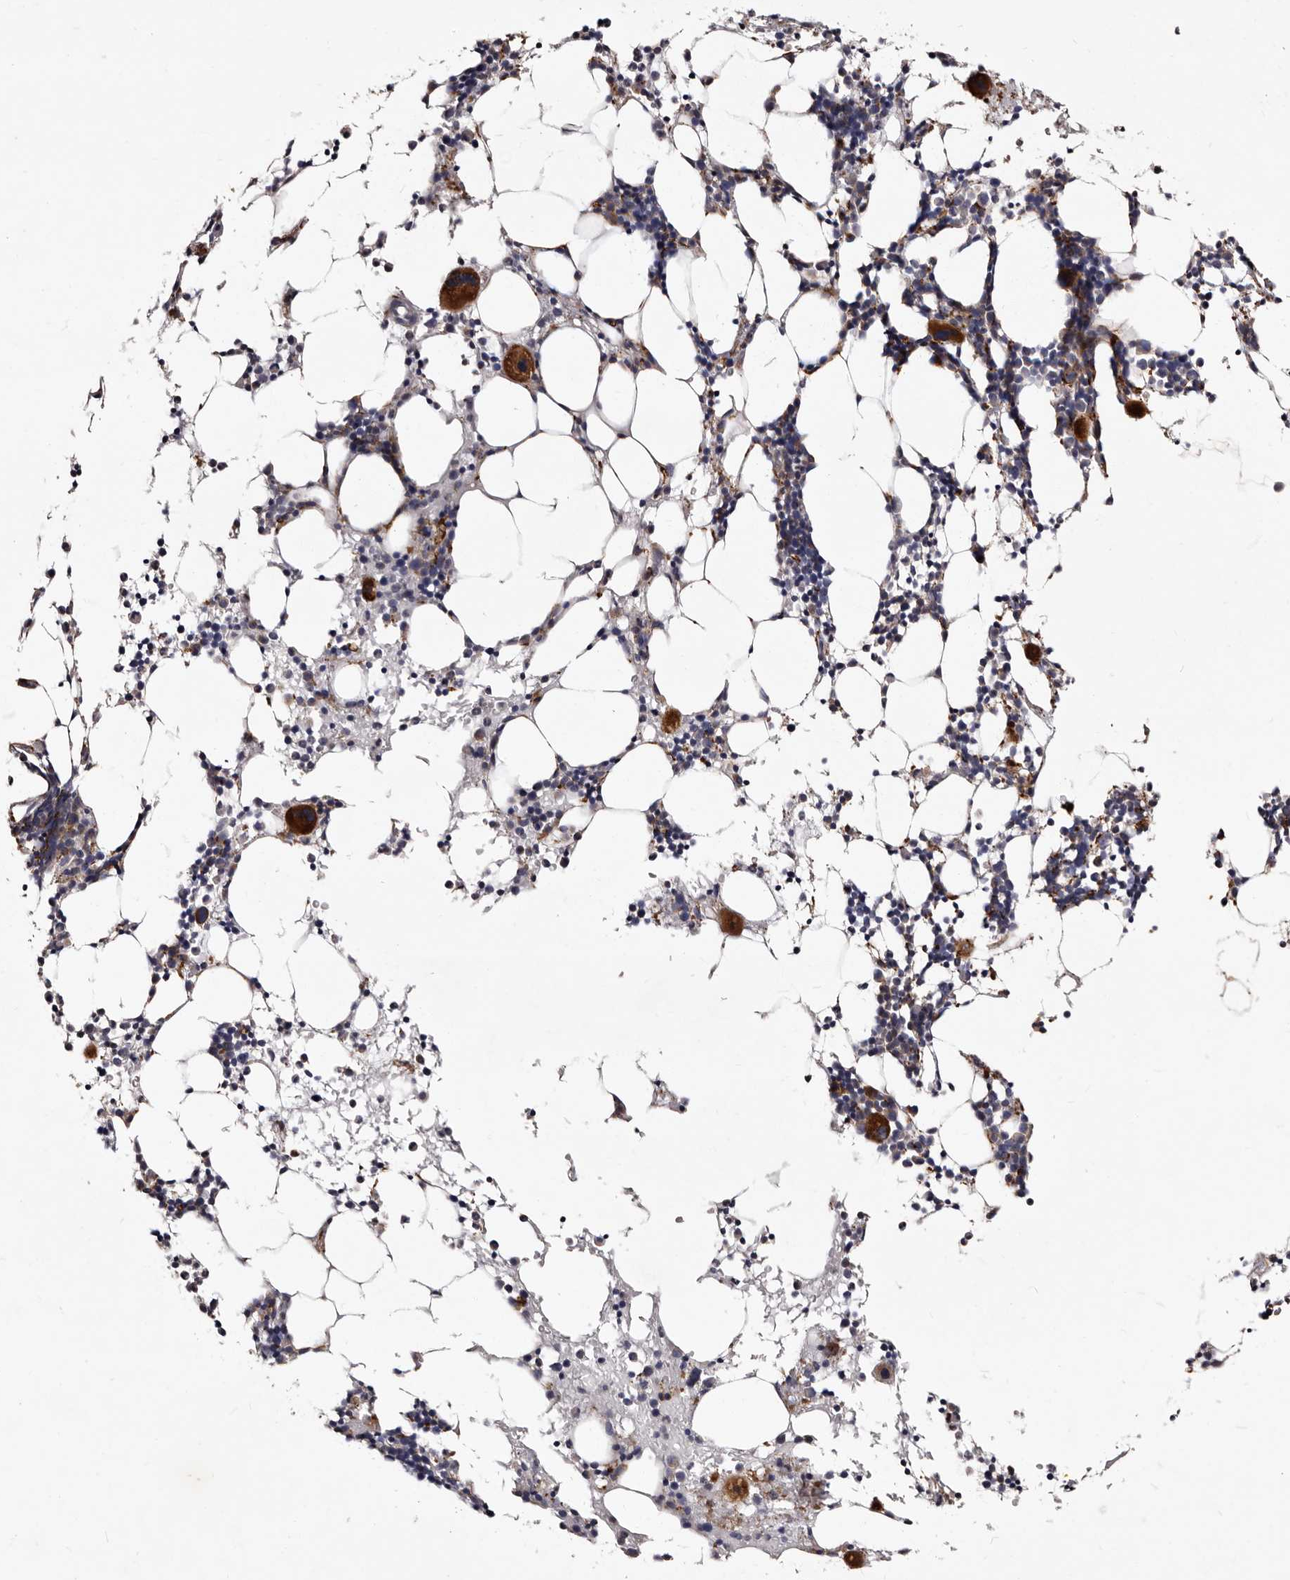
{"staining": {"intensity": "strong", "quantity": "<25%", "location": "cytoplasmic/membranous"}, "tissue": "bone marrow", "cell_type": "Hematopoietic cells", "image_type": "normal", "snomed": [{"axis": "morphology", "description": "Normal tissue, NOS"}, {"axis": "morphology", "description": "Inflammation, NOS"}, {"axis": "topography", "description": "Bone marrow"}], "caption": "The micrograph reveals immunohistochemical staining of unremarkable bone marrow. There is strong cytoplasmic/membranous positivity is seen in approximately <25% of hematopoietic cells.", "gene": "AUNIP", "patient": {"sex": "male", "age": 31}}